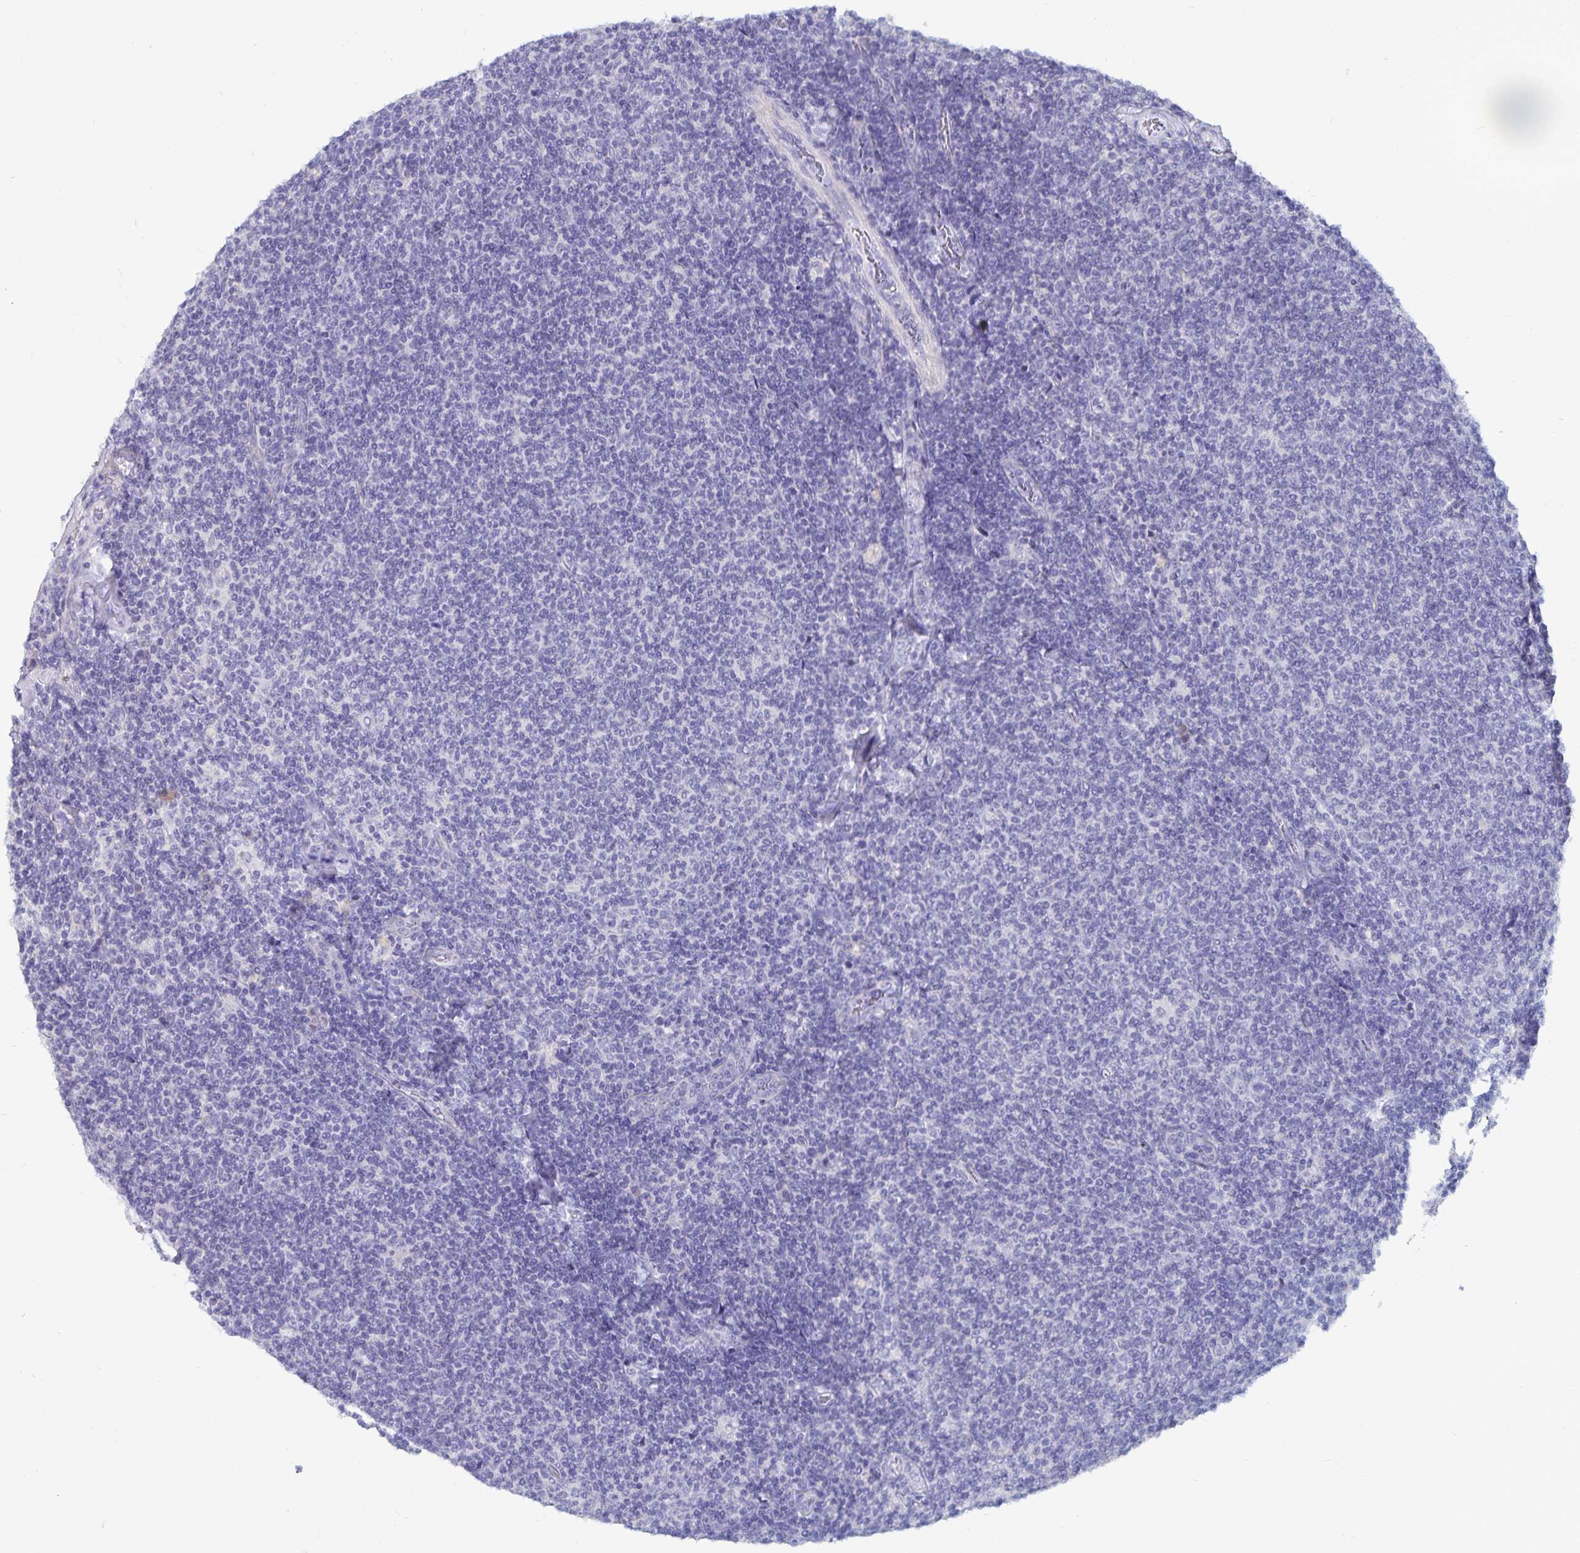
{"staining": {"intensity": "negative", "quantity": "none", "location": "none"}, "tissue": "lymphoma", "cell_type": "Tumor cells", "image_type": "cancer", "snomed": [{"axis": "morphology", "description": "Malignant lymphoma, non-Hodgkin's type, Low grade"}, {"axis": "topography", "description": "Lymph node"}], "caption": "Immunohistochemistry photomicrograph of neoplastic tissue: malignant lymphoma, non-Hodgkin's type (low-grade) stained with DAB (3,3'-diaminobenzidine) exhibits no significant protein positivity in tumor cells.", "gene": "CFAP69", "patient": {"sex": "male", "age": 52}}